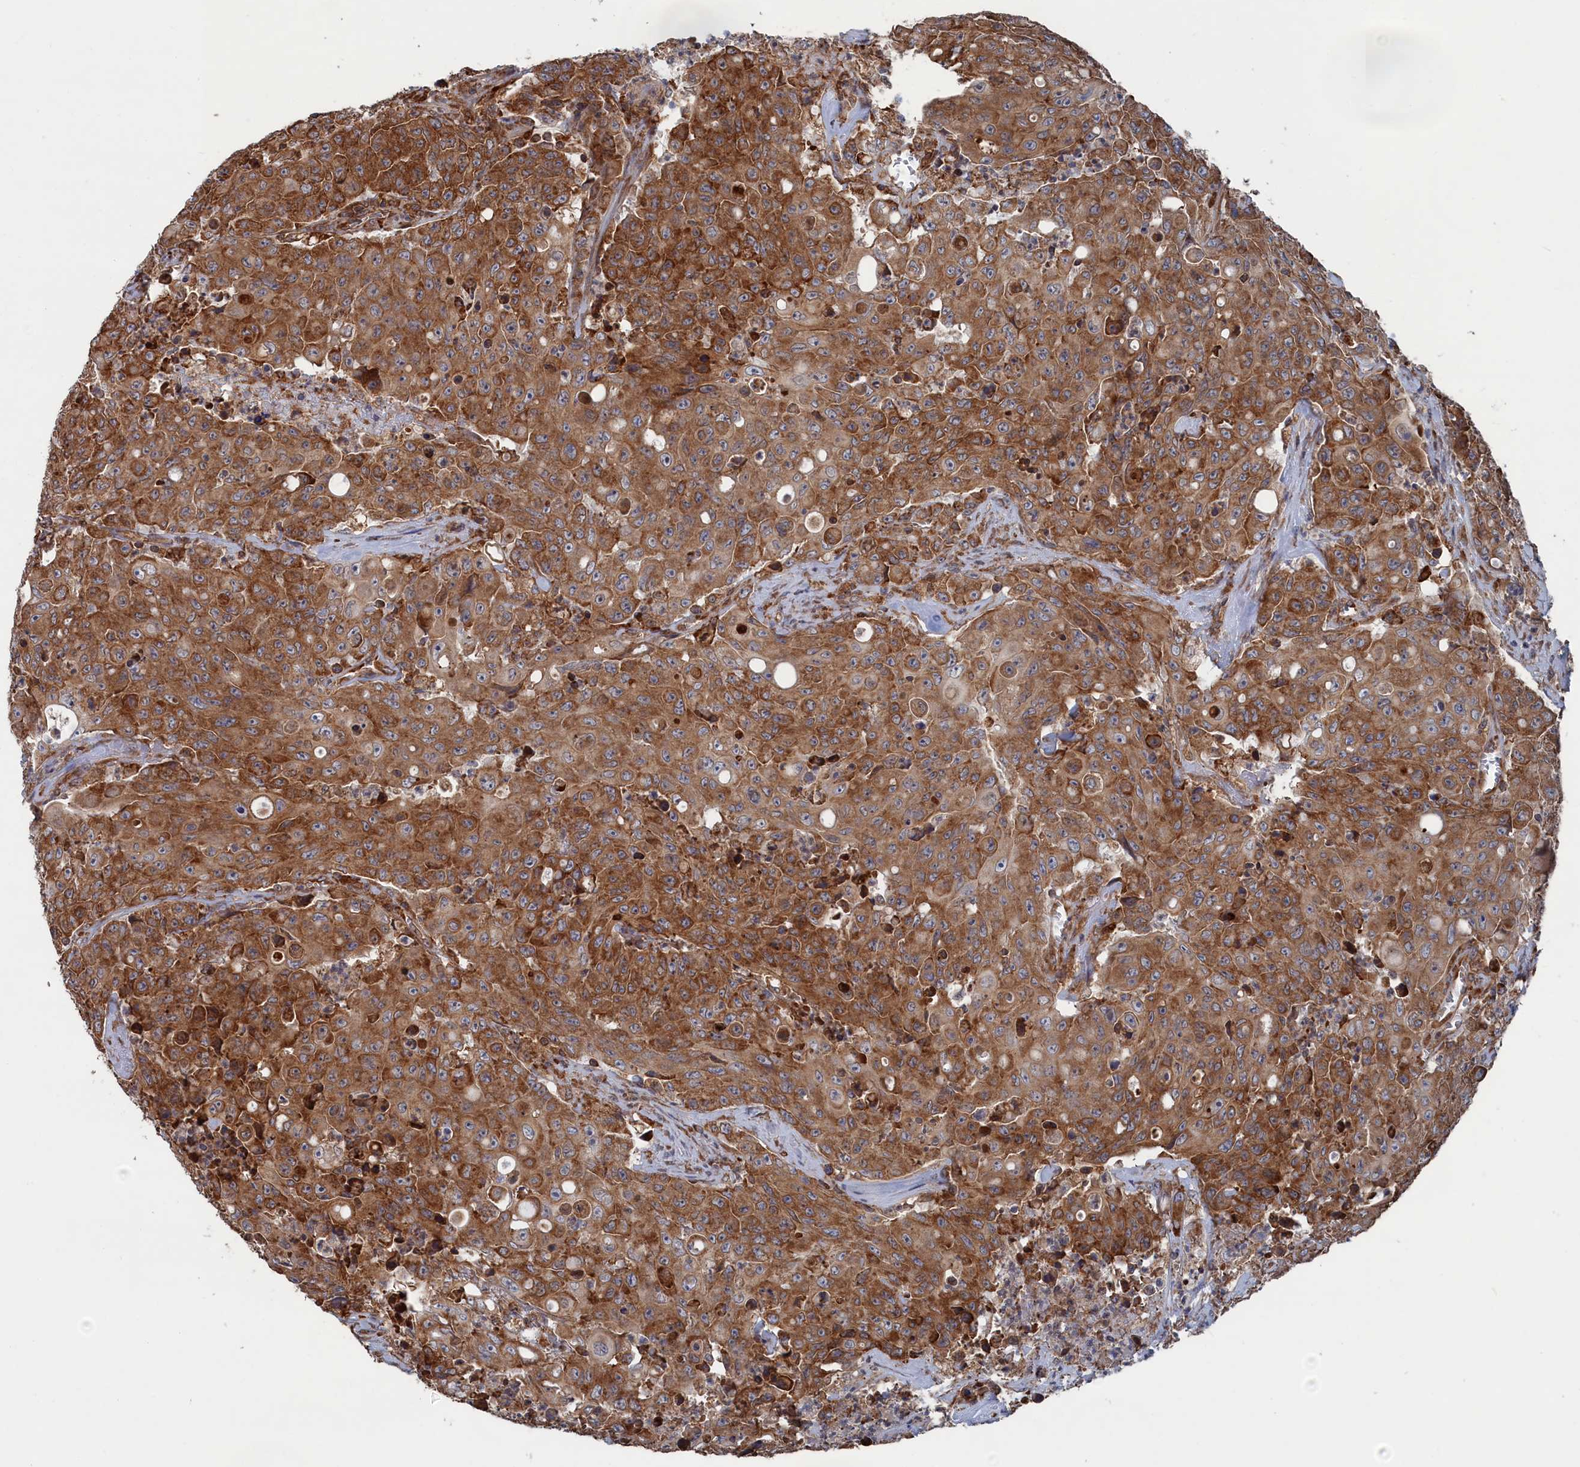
{"staining": {"intensity": "moderate", "quantity": ">75%", "location": "cytoplasmic/membranous"}, "tissue": "colorectal cancer", "cell_type": "Tumor cells", "image_type": "cancer", "snomed": [{"axis": "morphology", "description": "Adenocarcinoma, NOS"}, {"axis": "topography", "description": "Colon"}], "caption": "Human adenocarcinoma (colorectal) stained with a protein marker exhibits moderate staining in tumor cells.", "gene": "BPIFB6", "patient": {"sex": "male", "age": 51}}